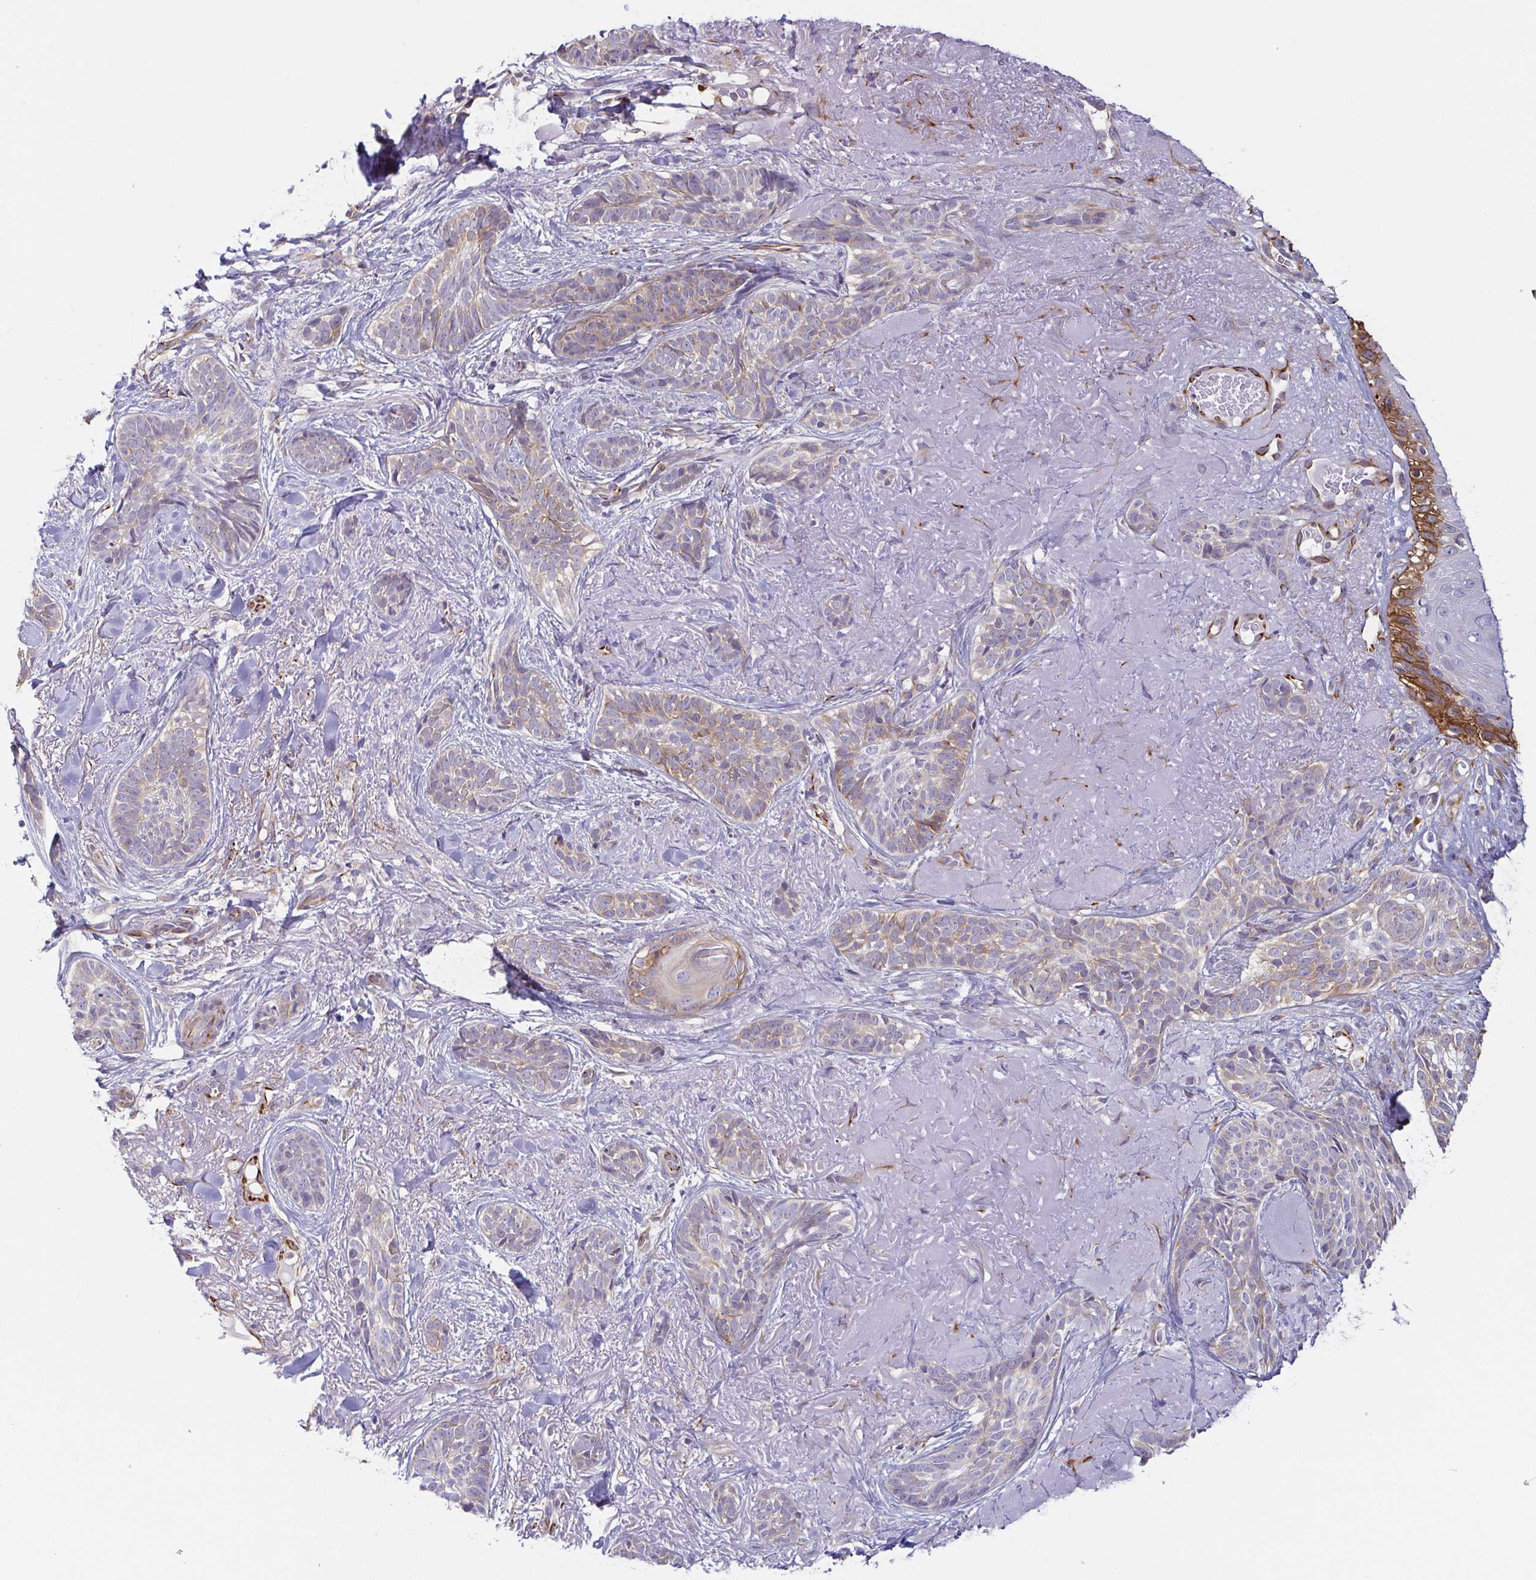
{"staining": {"intensity": "weak", "quantity": "25%-75%", "location": "cytoplasmic/membranous"}, "tissue": "skin cancer", "cell_type": "Tumor cells", "image_type": "cancer", "snomed": [{"axis": "morphology", "description": "Basal cell carcinoma"}, {"axis": "morphology", "description": "BCC, high aggressive"}, {"axis": "topography", "description": "Skin"}], "caption": "Immunohistochemistry (IHC) image of skin bcc,  high aggressive stained for a protein (brown), which reveals low levels of weak cytoplasmic/membranous staining in approximately 25%-75% of tumor cells.", "gene": "COL17A1", "patient": {"sex": "female", "age": 79}}